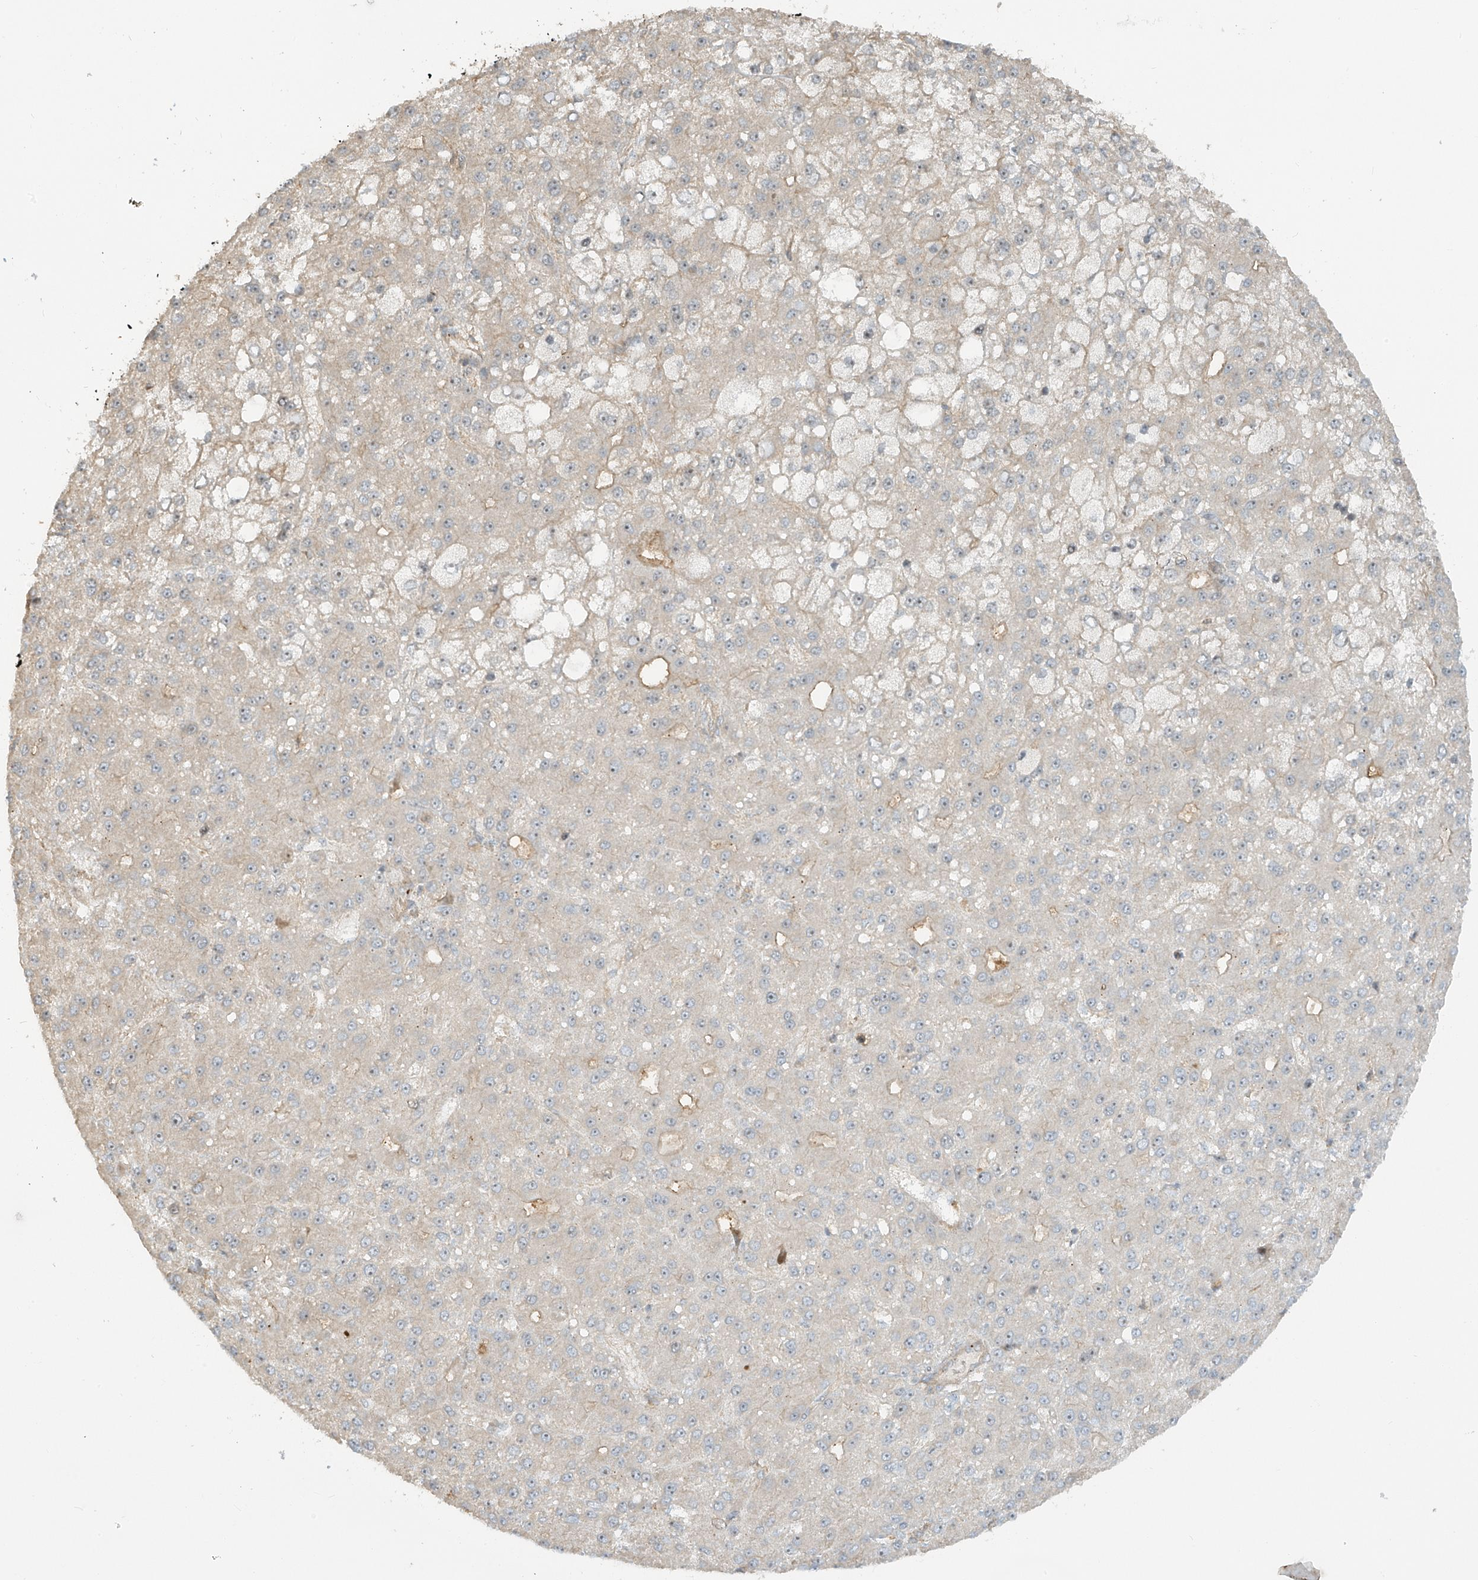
{"staining": {"intensity": "weak", "quantity": "<25%", "location": "cytoplasmic/membranous"}, "tissue": "liver cancer", "cell_type": "Tumor cells", "image_type": "cancer", "snomed": [{"axis": "morphology", "description": "Carcinoma, Hepatocellular, NOS"}, {"axis": "topography", "description": "Liver"}], "caption": "High power microscopy micrograph of an immunohistochemistry (IHC) image of hepatocellular carcinoma (liver), revealing no significant positivity in tumor cells.", "gene": "ENTR1", "patient": {"sex": "male", "age": 67}}